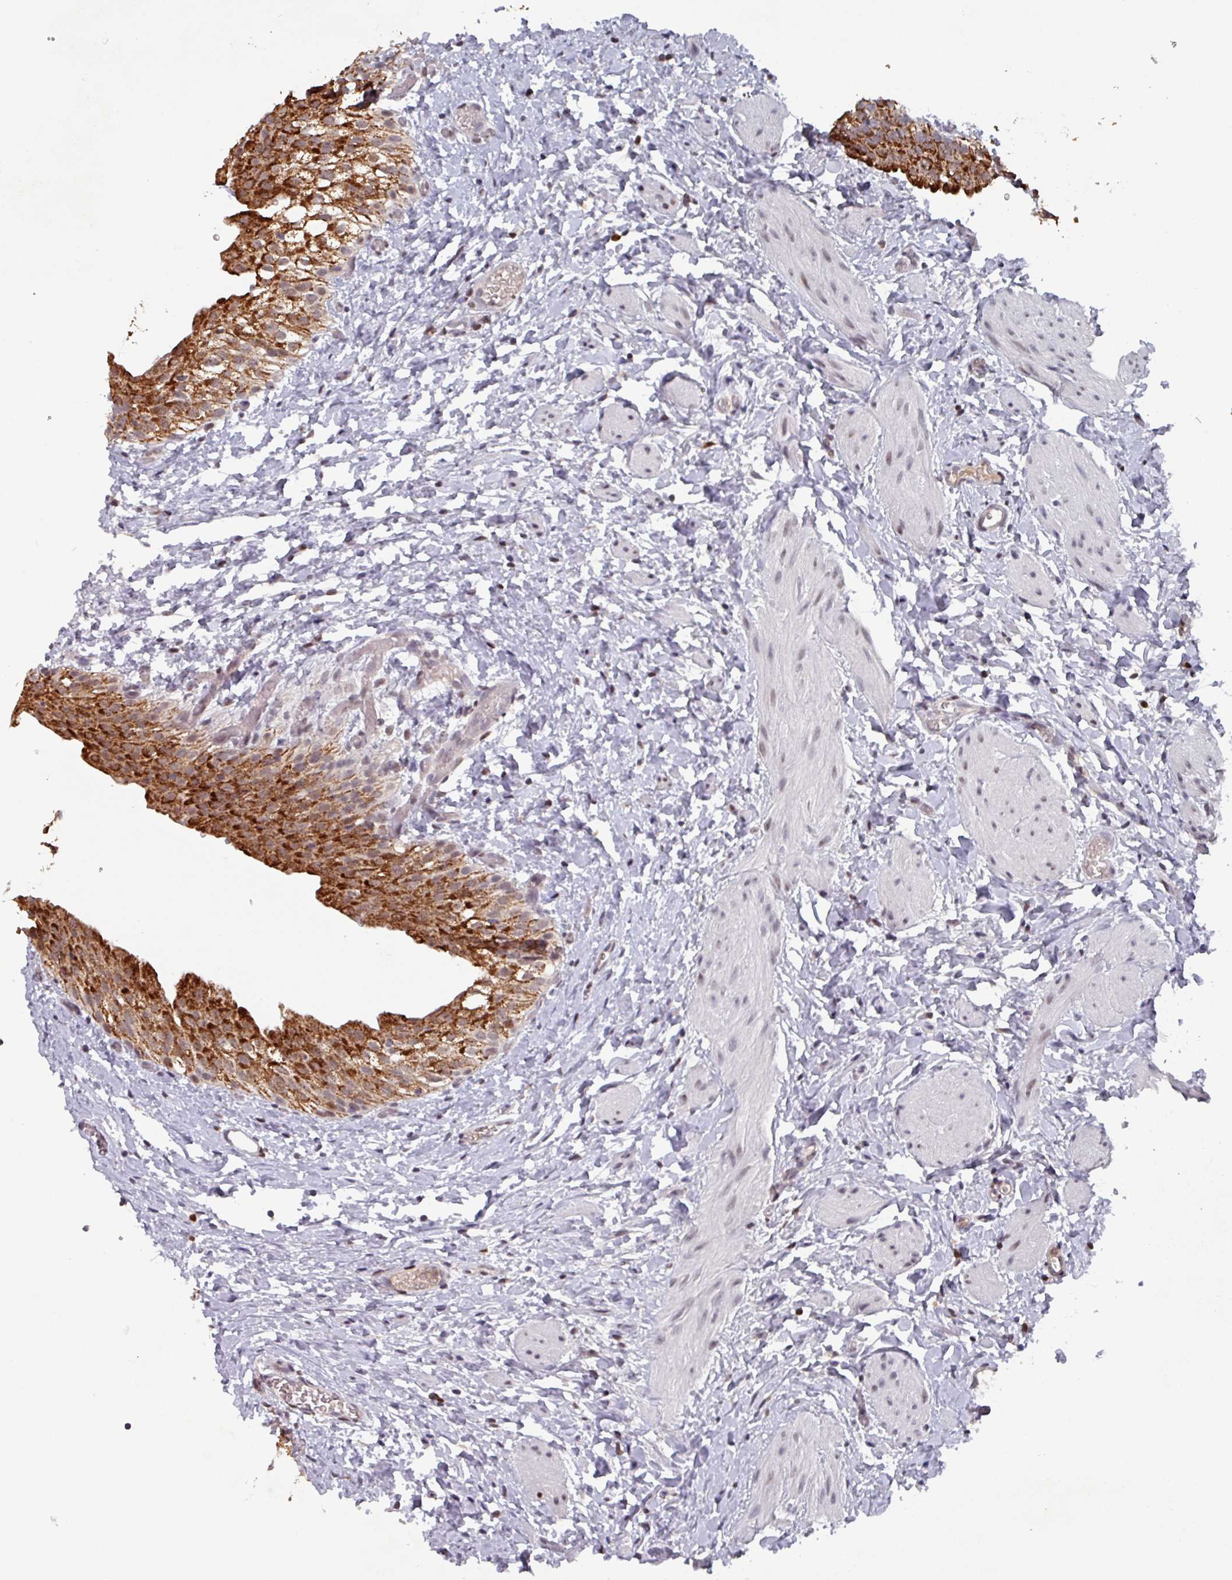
{"staining": {"intensity": "strong", "quantity": ">75%", "location": "cytoplasmic/membranous"}, "tissue": "urinary bladder", "cell_type": "Urothelial cells", "image_type": "normal", "snomed": [{"axis": "morphology", "description": "Normal tissue, NOS"}, {"axis": "topography", "description": "Urinary bladder"}], "caption": "This photomicrograph shows unremarkable urinary bladder stained with IHC to label a protein in brown. The cytoplasmic/membranous of urothelial cells show strong positivity for the protein. Nuclei are counter-stained blue.", "gene": "PRRX1", "patient": {"sex": "male", "age": 1}}